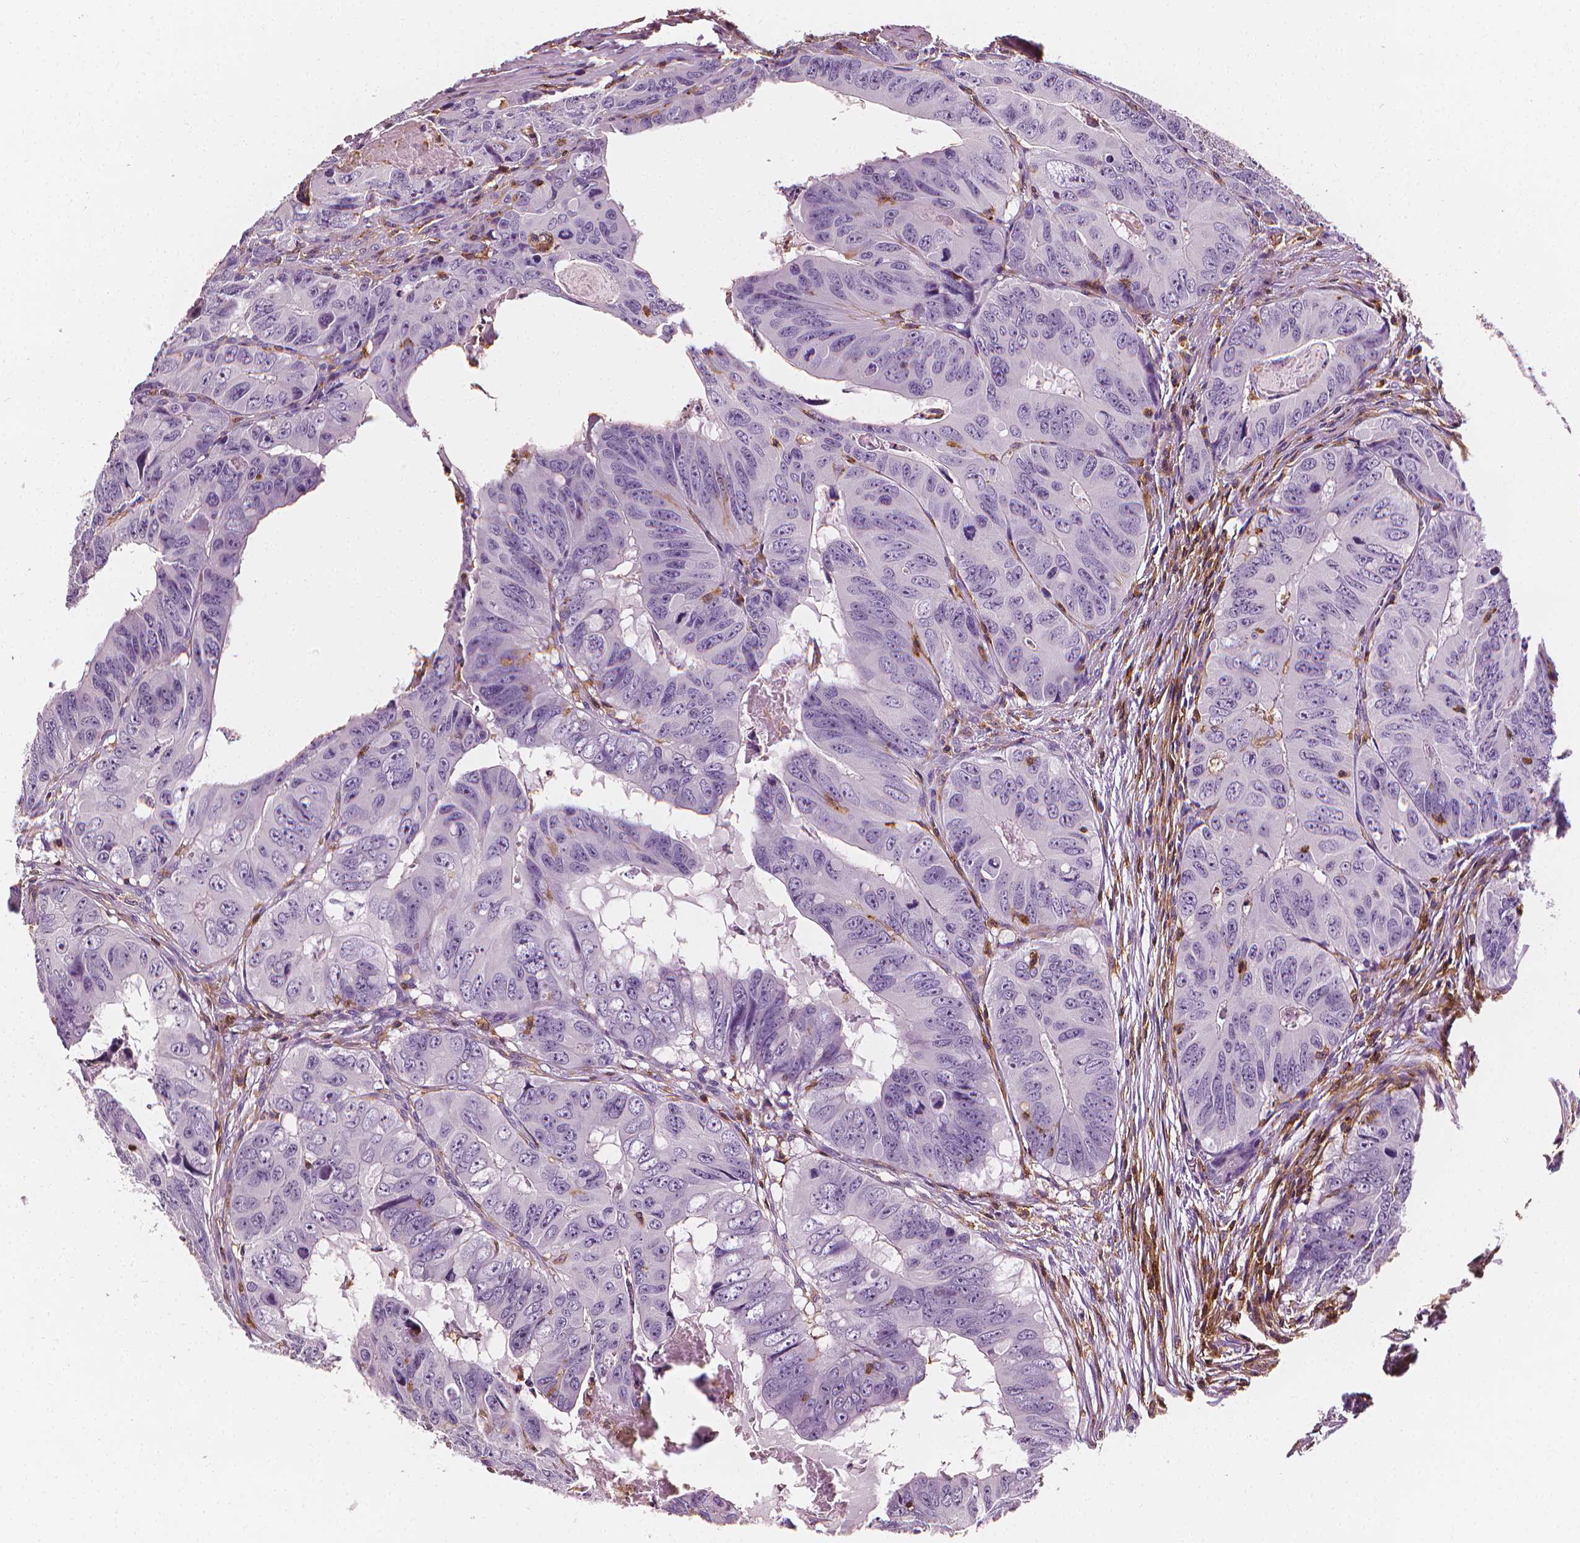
{"staining": {"intensity": "negative", "quantity": "none", "location": "none"}, "tissue": "colorectal cancer", "cell_type": "Tumor cells", "image_type": "cancer", "snomed": [{"axis": "morphology", "description": "Adenocarcinoma, NOS"}, {"axis": "topography", "description": "Colon"}], "caption": "Micrograph shows no significant protein positivity in tumor cells of adenocarcinoma (colorectal). The staining was performed using DAB to visualize the protein expression in brown, while the nuclei were stained in blue with hematoxylin (Magnification: 20x).", "gene": "PTPRC", "patient": {"sex": "male", "age": 79}}